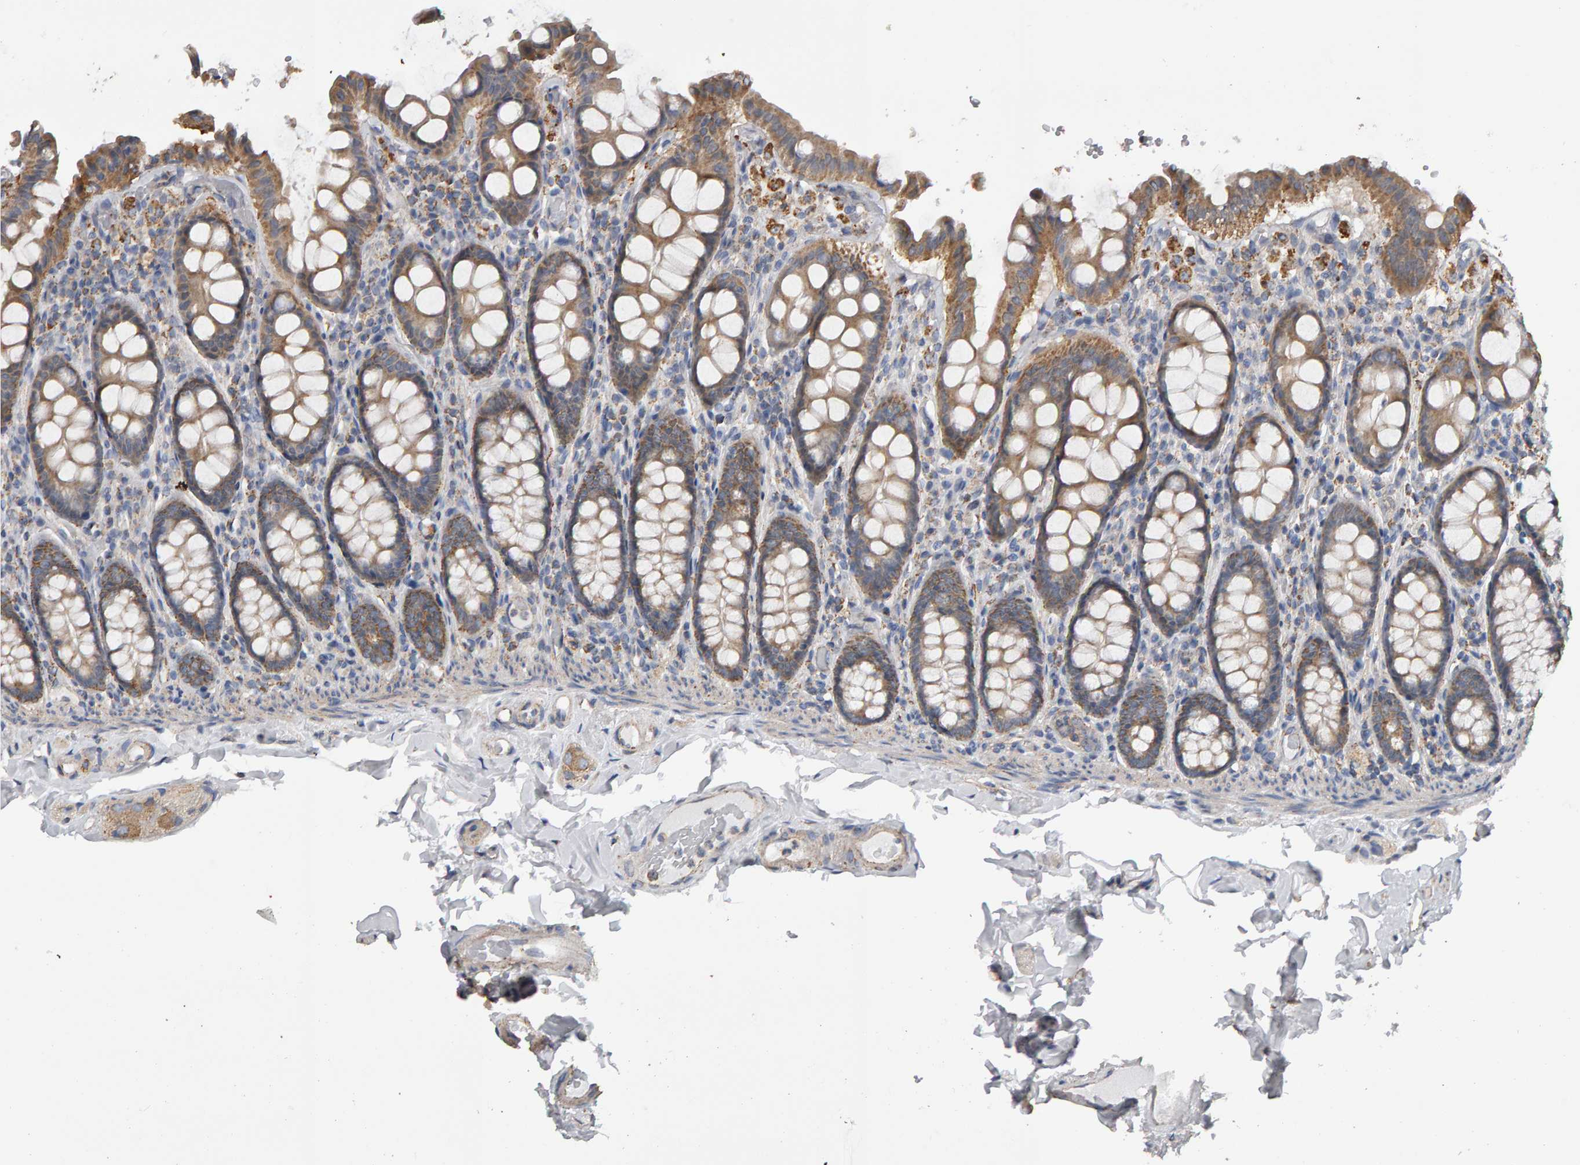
{"staining": {"intensity": "moderate", "quantity": ">75%", "location": "cytoplasmic/membranous"}, "tissue": "colon", "cell_type": "Endothelial cells", "image_type": "normal", "snomed": [{"axis": "morphology", "description": "Normal tissue, NOS"}, {"axis": "topography", "description": "Colon"}, {"axis": "topography", "description": "Peripheral nerve tissue"}], "caption": "A brown stain labels moderate cytoplasmic/membranous positivity of a protein in endothelial cells of normal human colon.", "gene": "TOM1L1", "patient": {"sex": "female", "age": 61}}